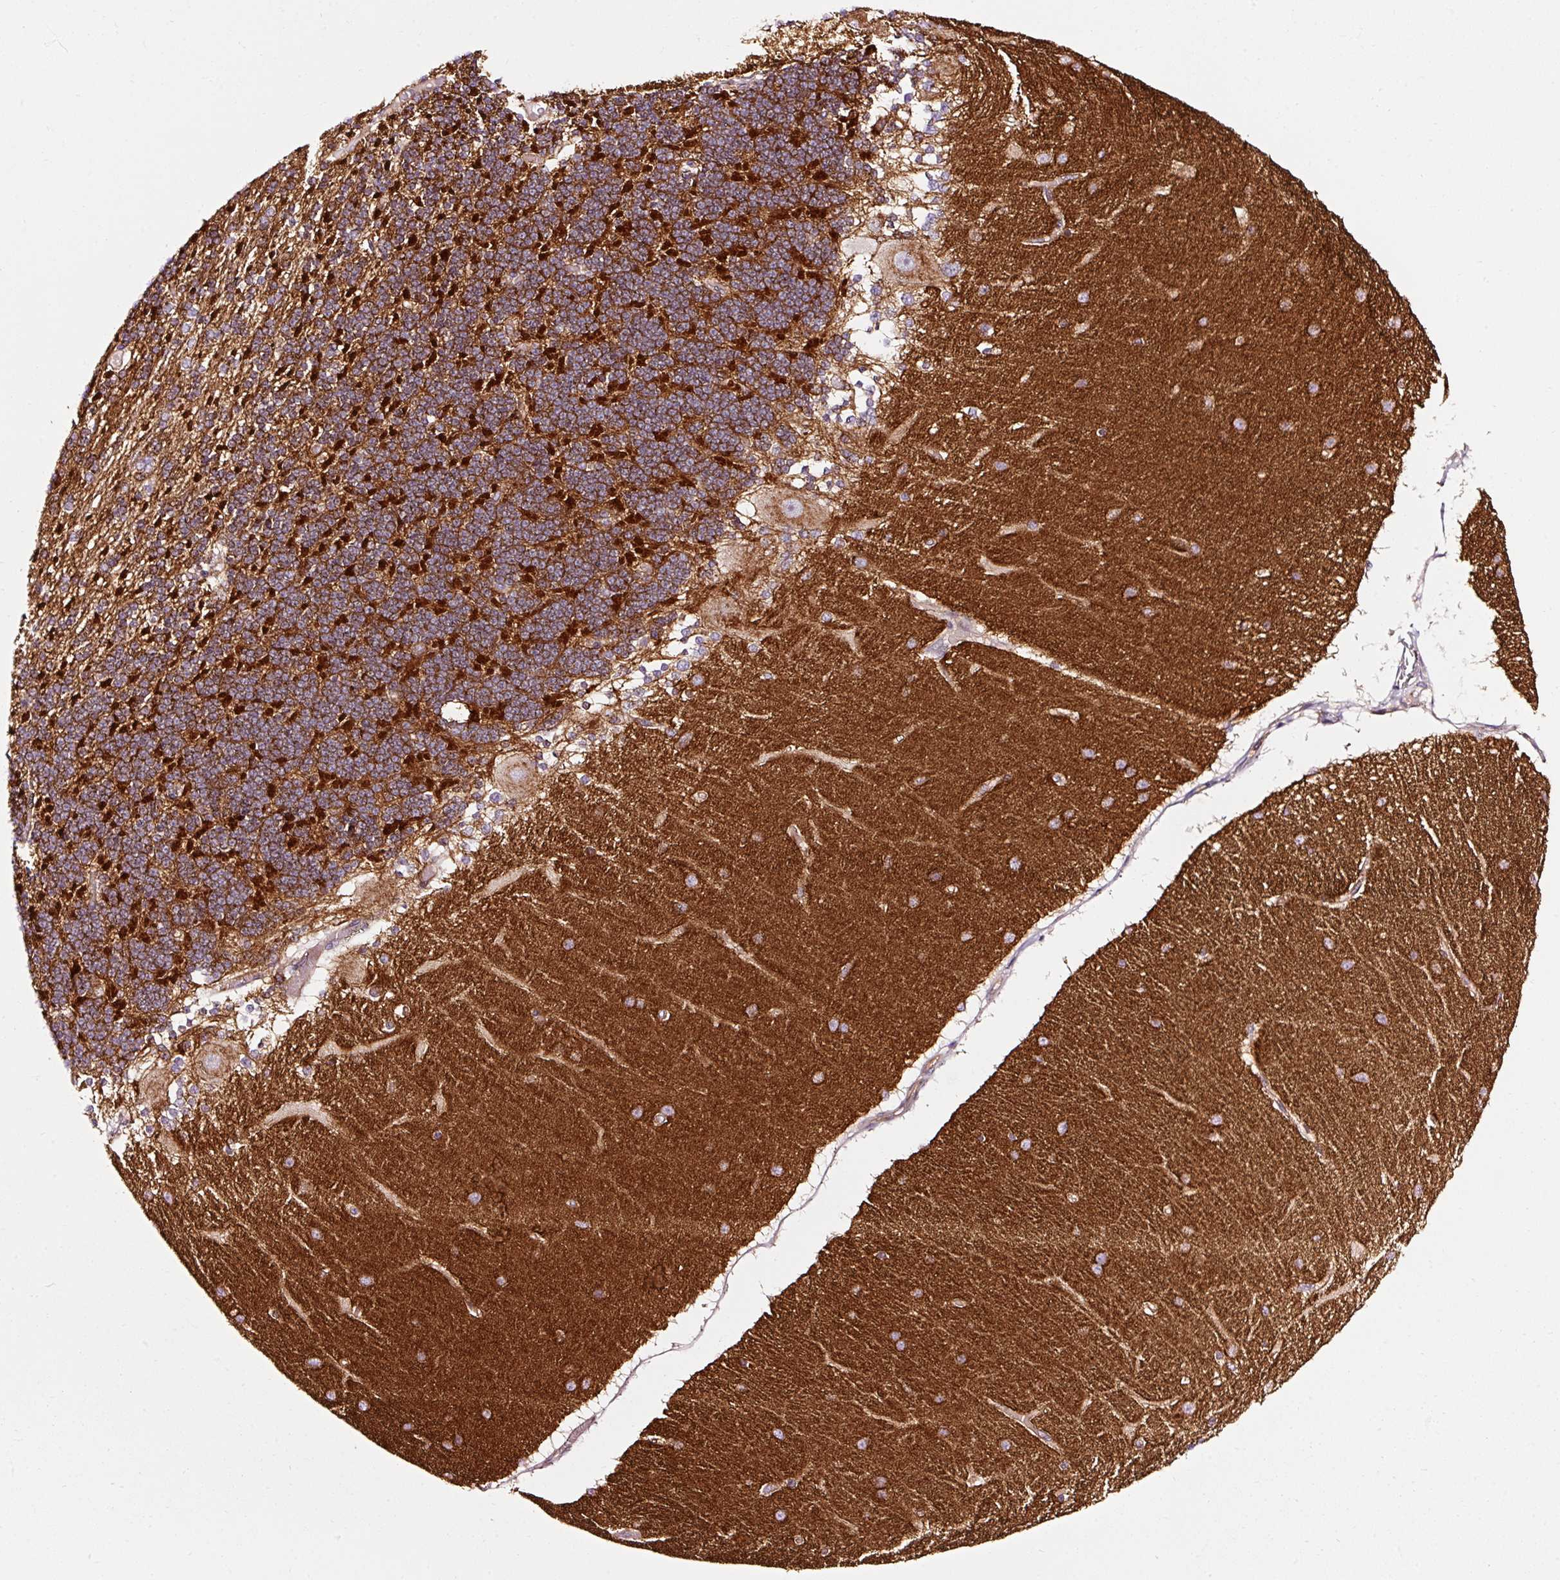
{"staining": {"intensity": "strong", "quantity": "25%-75%", "location": "cytoplasmic/membranous"}, "tissue": "cerebellum", "cell_type": "Cells in granular layer", "image_type": "normal", "snomed": [{"axis": "morphology", "description": "Normal tissue, NOS"}, {"axis": "topography", "description": "Cerebellum"}], "caption": "DAB (3,3'-diaminobenzidine) immunohistochemical staining of benign human cerebellum exhibits strong cytoplasmic/membranous protein staining in approximately 25%-75% of cells in granular layer.", "gene": "NAPA", "patient": {"sex": "female", "age": 54}}